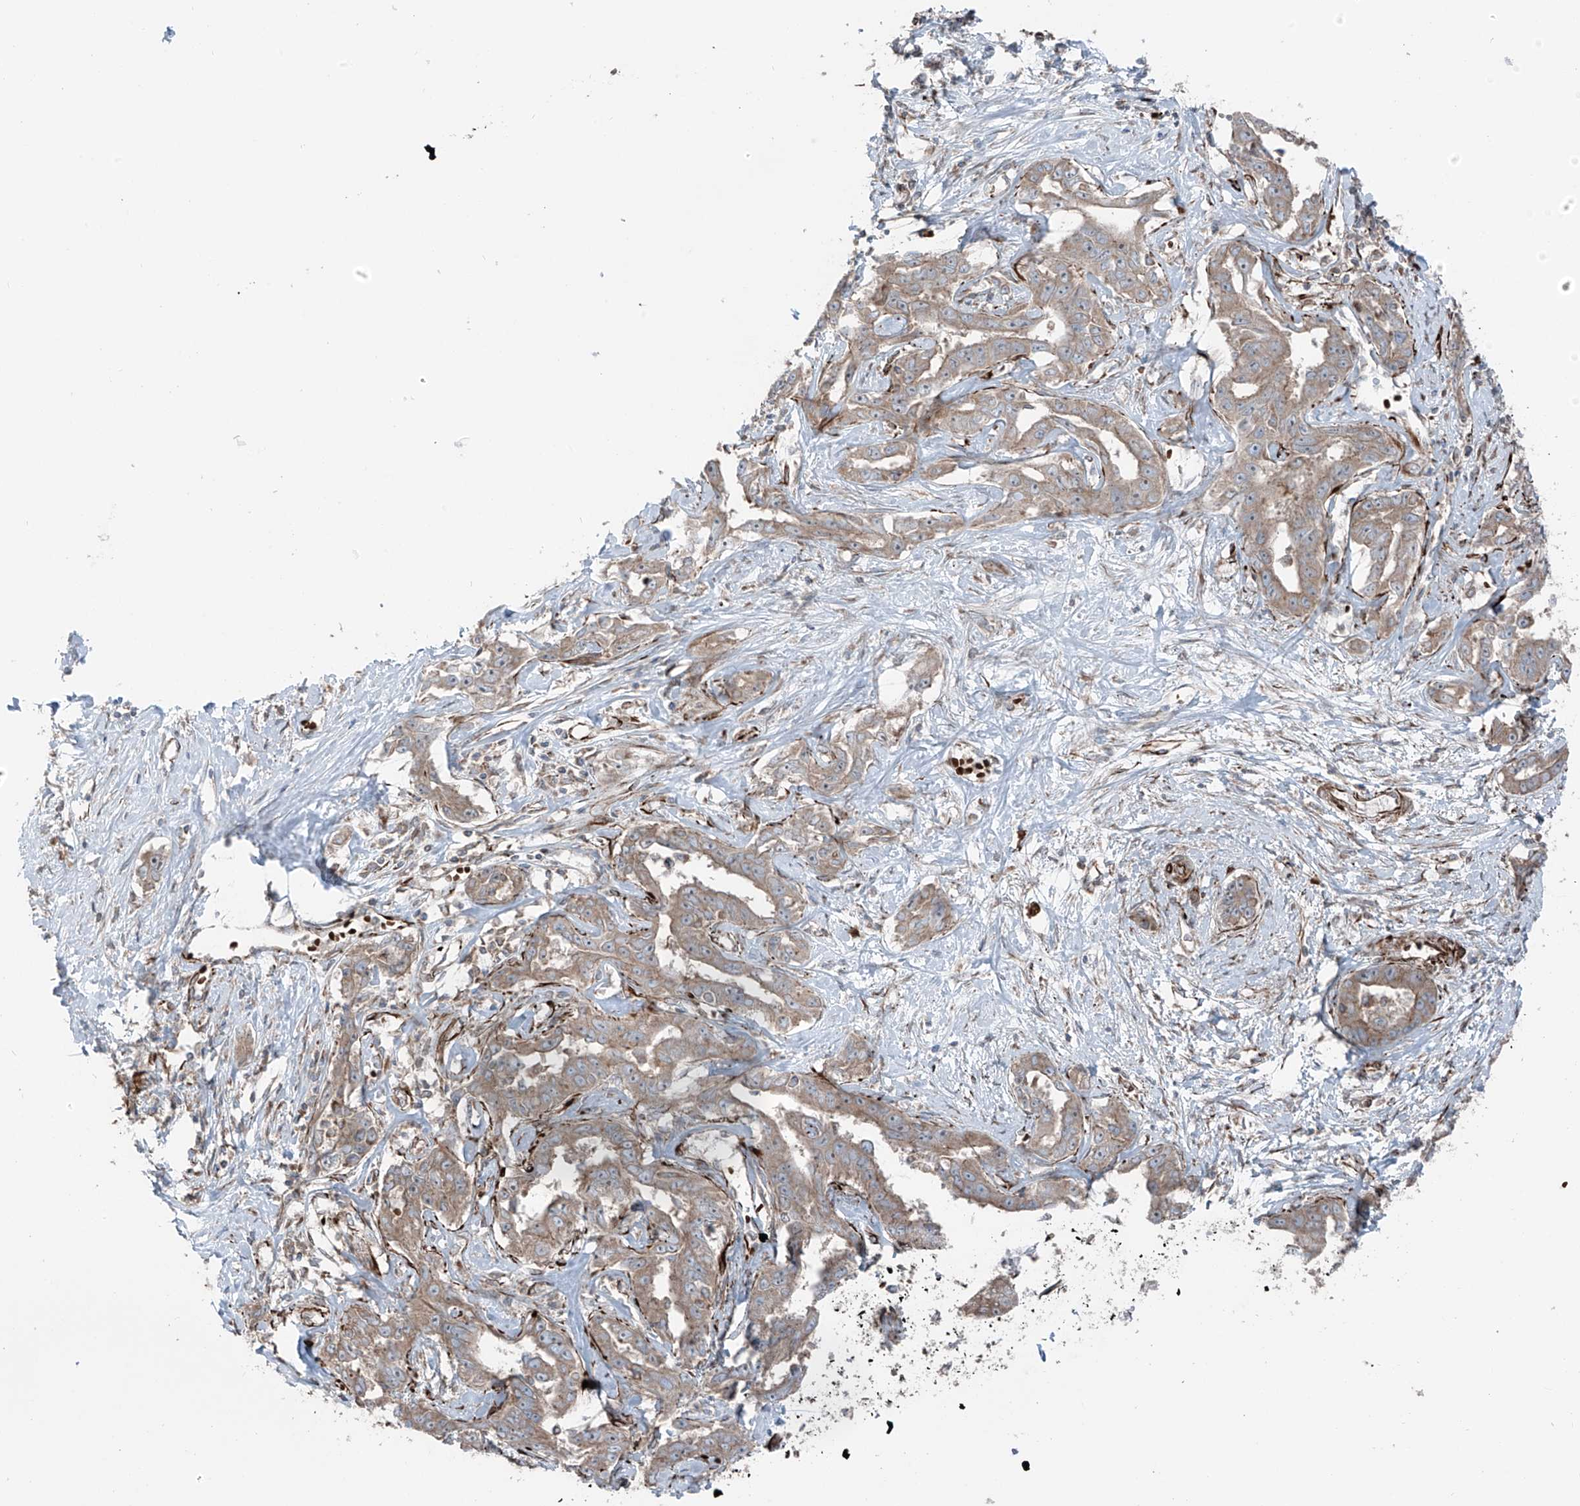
{"staining": {"intensity": "weak", "quantity": ">75%", "location": "cytoplasmic/membranous"}, "tissue": "liver cancer", "cell_type": "Tumor cells", "image_type": "cancer", "snomed": [{"axis": "morphology", "description": "Cholangiocarcinoma"}, {"axis": "topography", "description": "Liver"}], "caption": "A brown stain labels weak cytoplasmic/membranous positivity of a protein in liver cancer tumor cells.", "gene": "ERLEC1", "patient": {"sex": "male", "age": 59}}